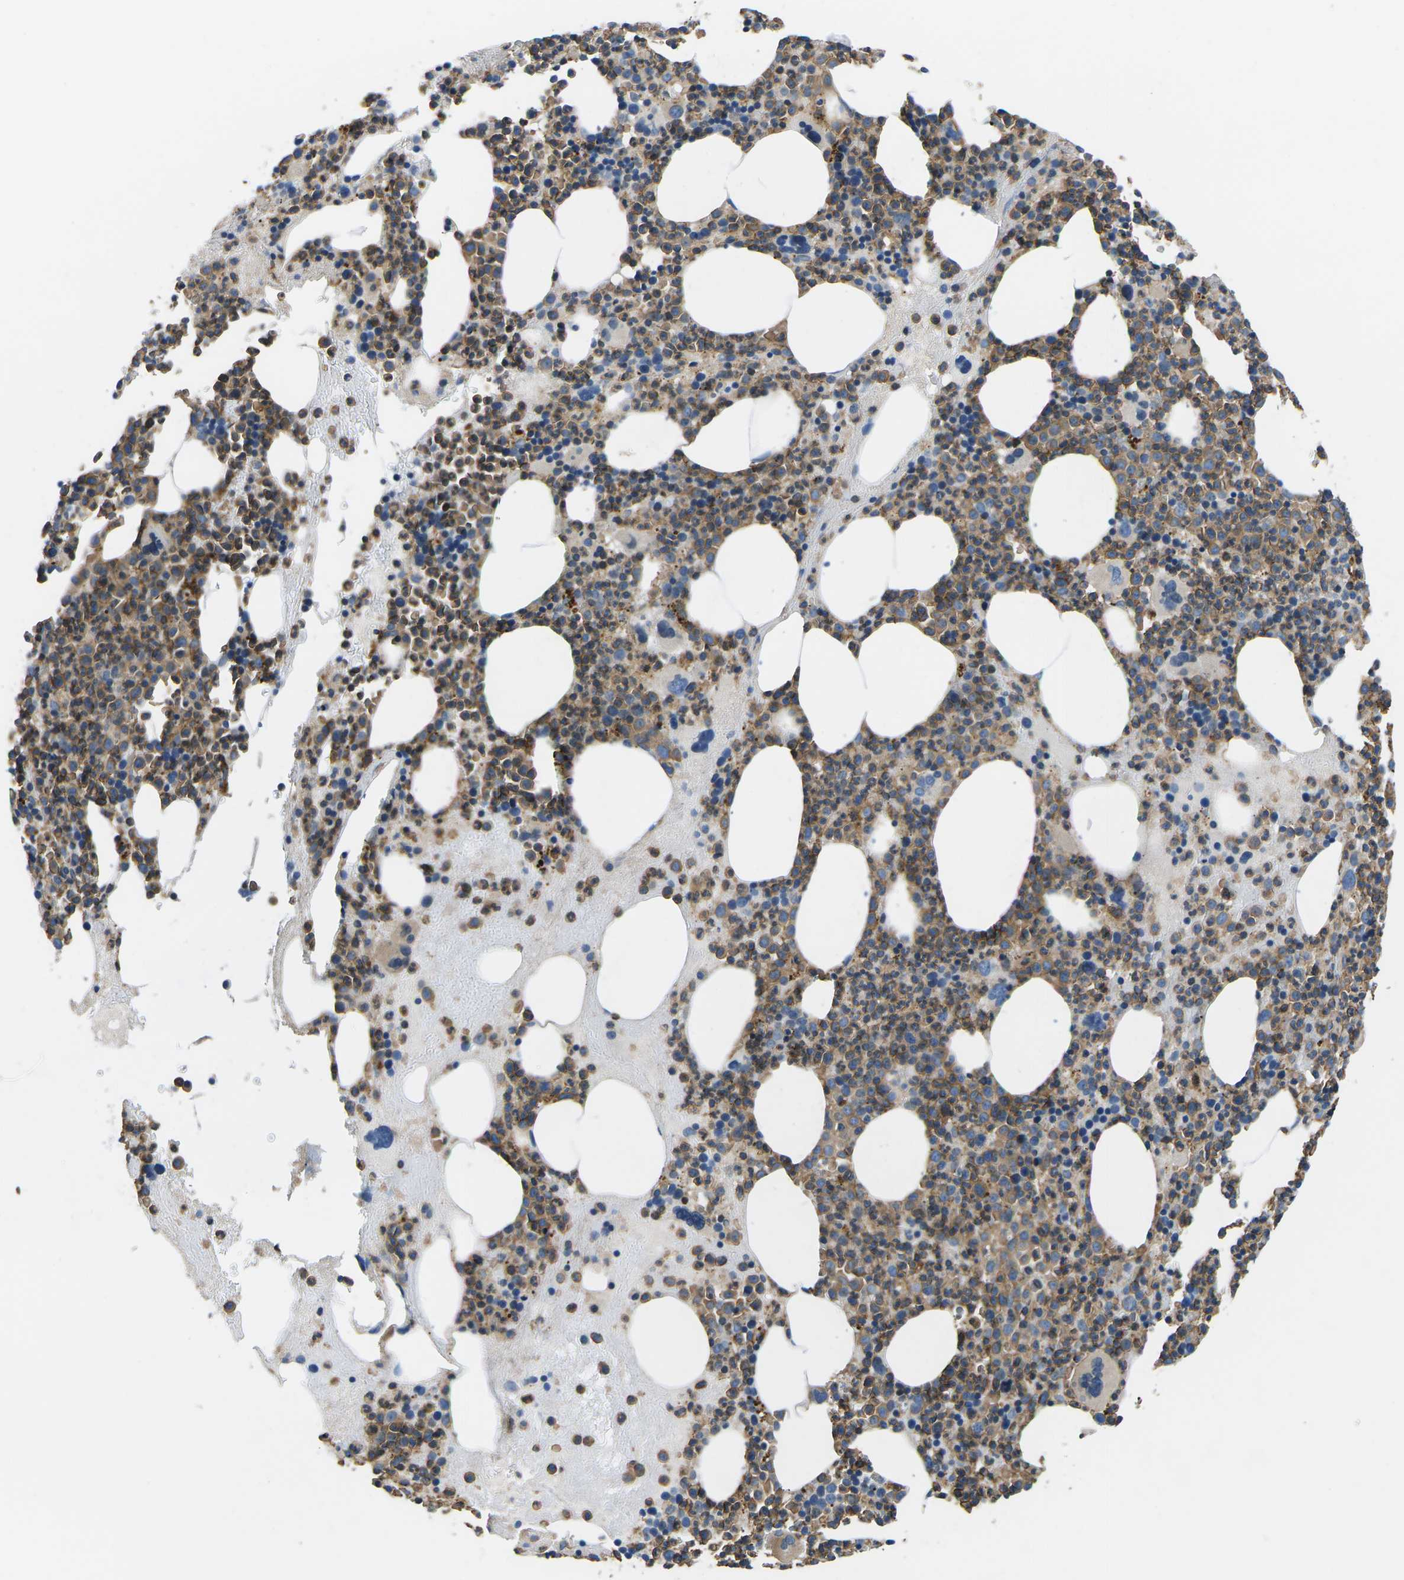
{"staining": {"intensity": "moderate", "quantity": "25%-75%", "location": "cytoplasmic/membranous"}, "tissue": "bone marrow", "cell_type": "Hematopoietic cells", "image_type": "normal", "snomed": [{"axis": "morphology", "description": "Normal tissue, NOS"}, {"axis": "morphology", "description": "Inflammation, NOS"}, {"axis": "topography", "description": "Bone marrow"}], "caption": "Protein expression by IHC exhibits moderate cytoplasmic/membranous expression in approximately 25%-75% of hematopoietic cells in benign bone marrow.", "gene": "KCNJ15", "patient": {"sex": "male", "age": 73}}